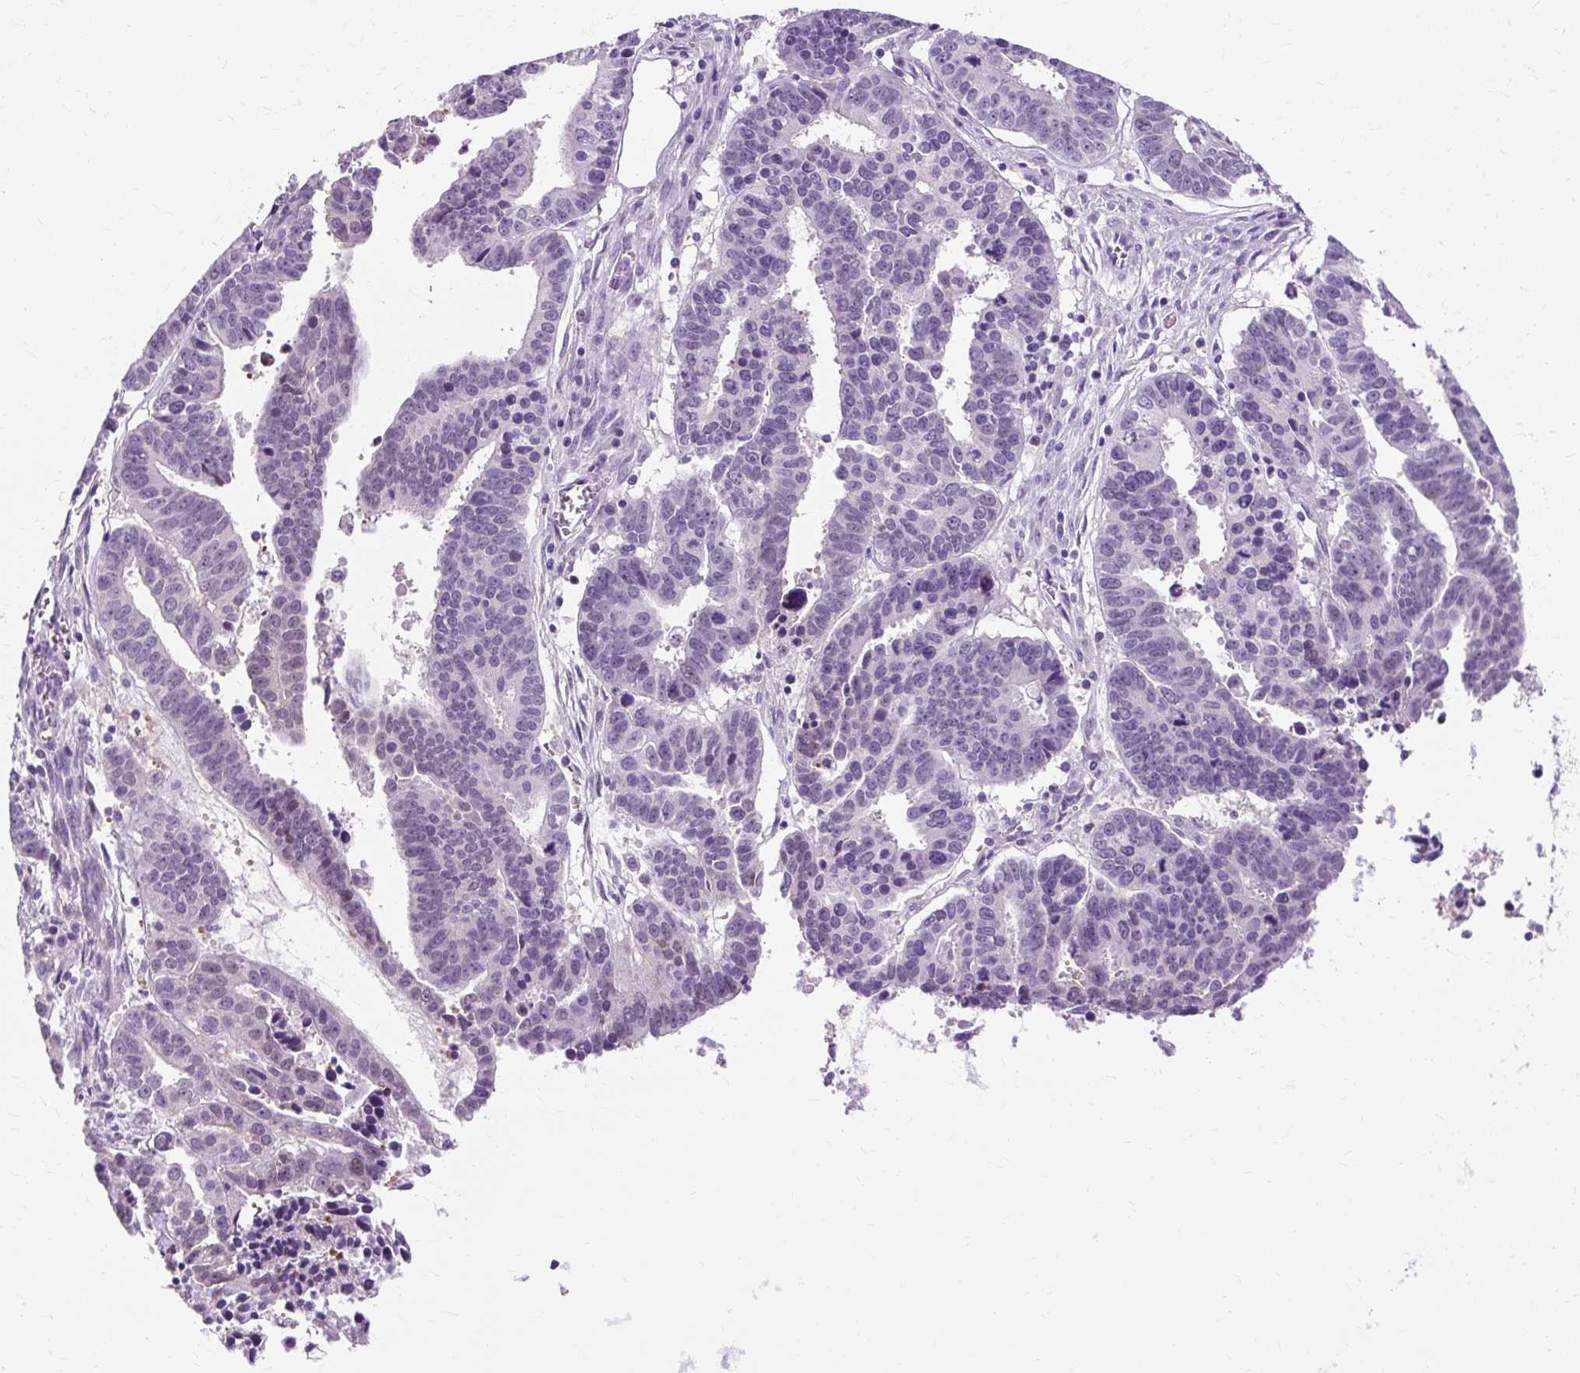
{"staining": {"intensity": "negative", "quantity": "none", "location": "none"}, "tissue": "ovarian cancer", "cell_type": "Tumor cells", "image_type": "cancer", "snomed": [{"axis": "morphology", "description": "Carcinoma, endometroid"}, {"axis": "morphology", "description": "Cystadenocarcinoma, serous, NOS"}, {"axis": "topography", "description": "Ovary"}], "caption": "Tumor cells show no significant protein expression in ovarian cancer.", "gene": "RYBP", "patient": {"sex": "female", "age": 45}}